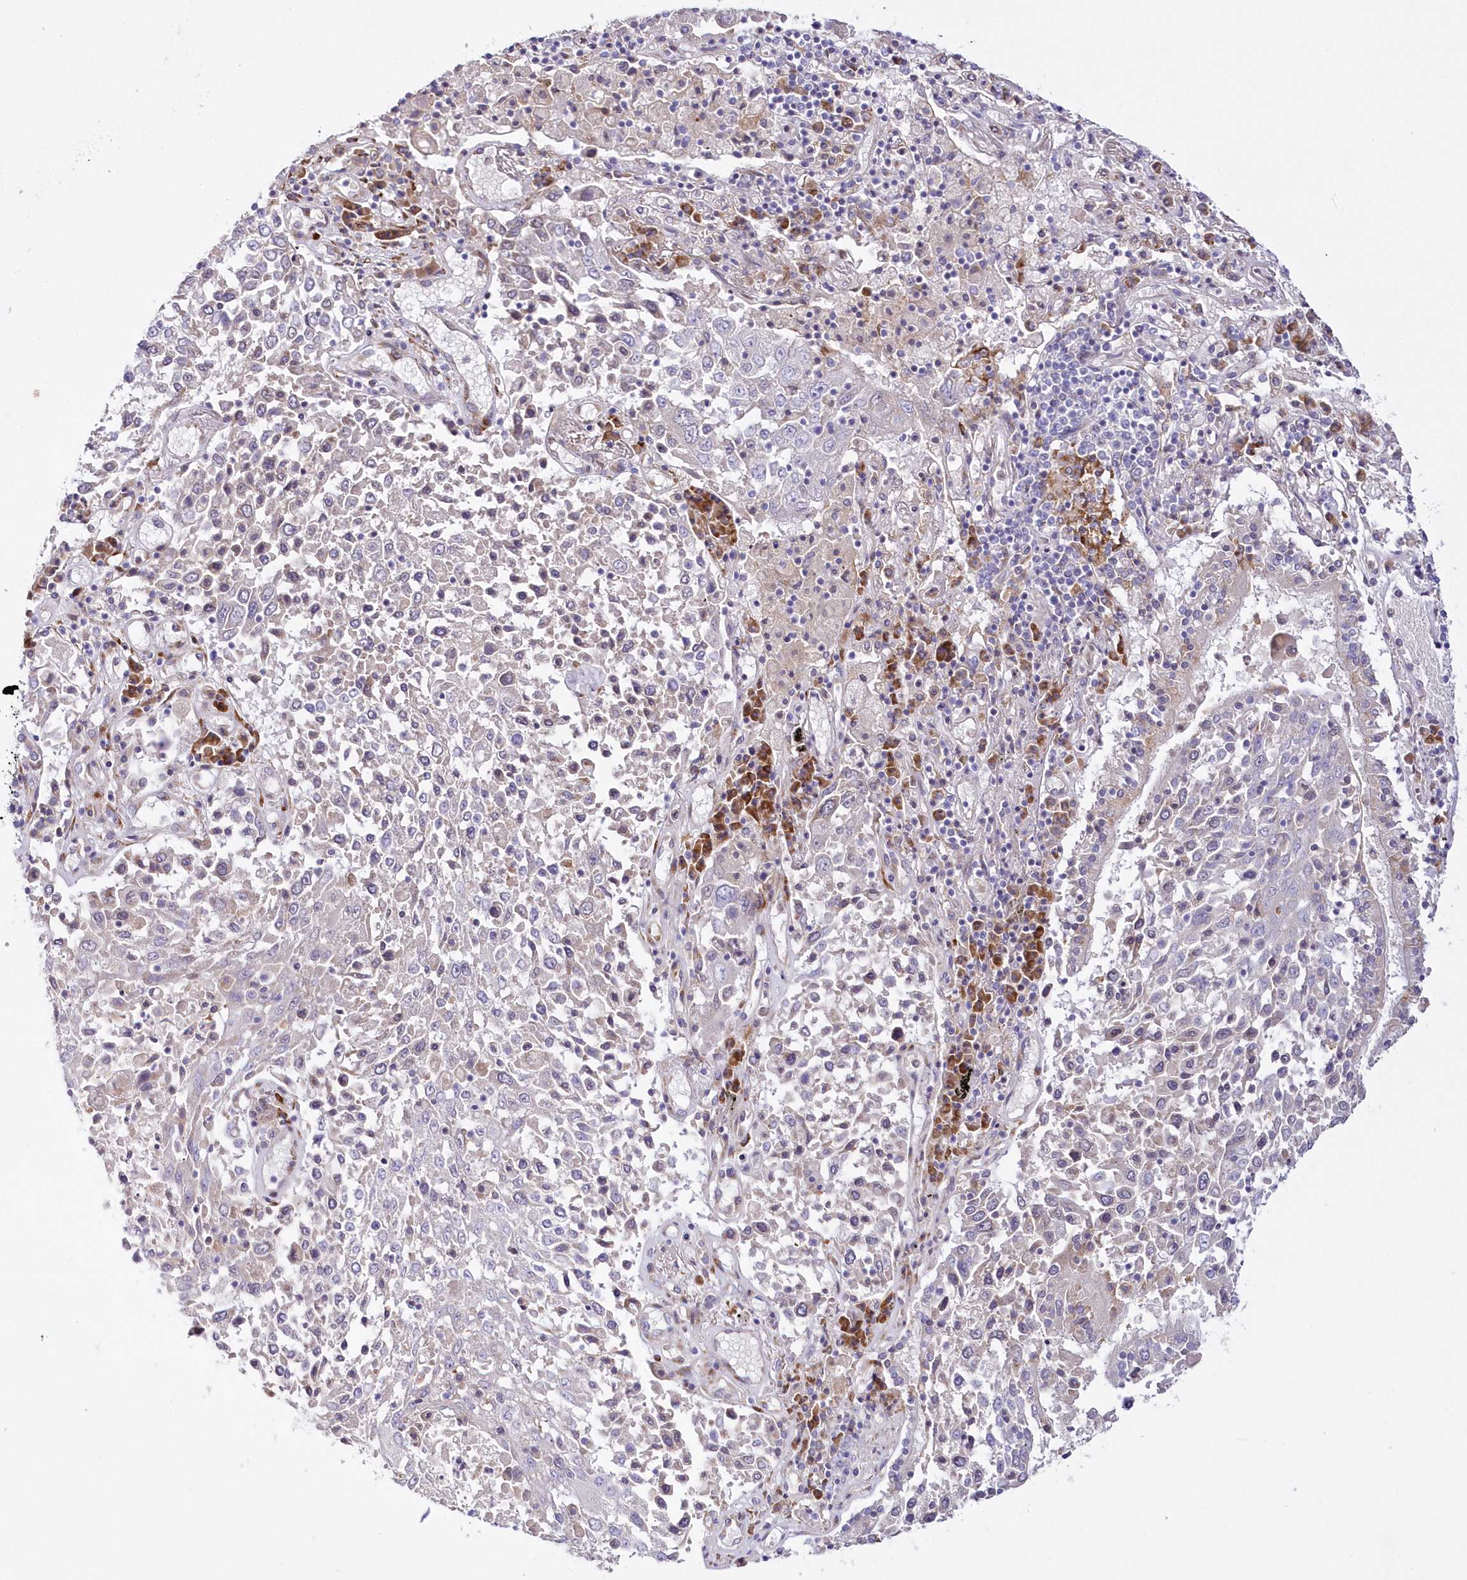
{"staining": {"intensity": "negative", "quantity": "none", "location": "none"}, "tissue": "lung cancer", "cell_type": "Tumor cells", "image_type": "cancer", "snomed": [{"axis": "morphology", "description": "Squamous cell carcinoma, NOS"}, {"axis": "topography", "description": "Lung"}], "caption": "This image is of lung cancer stained with immunohistochemistry (IHC) to label a protein in brown with the nuclei are counter-stained blue. There is no expression in tumor cells.", "gene": "ARFGEF3", "patient": {"sex": "male", "age": 65}}